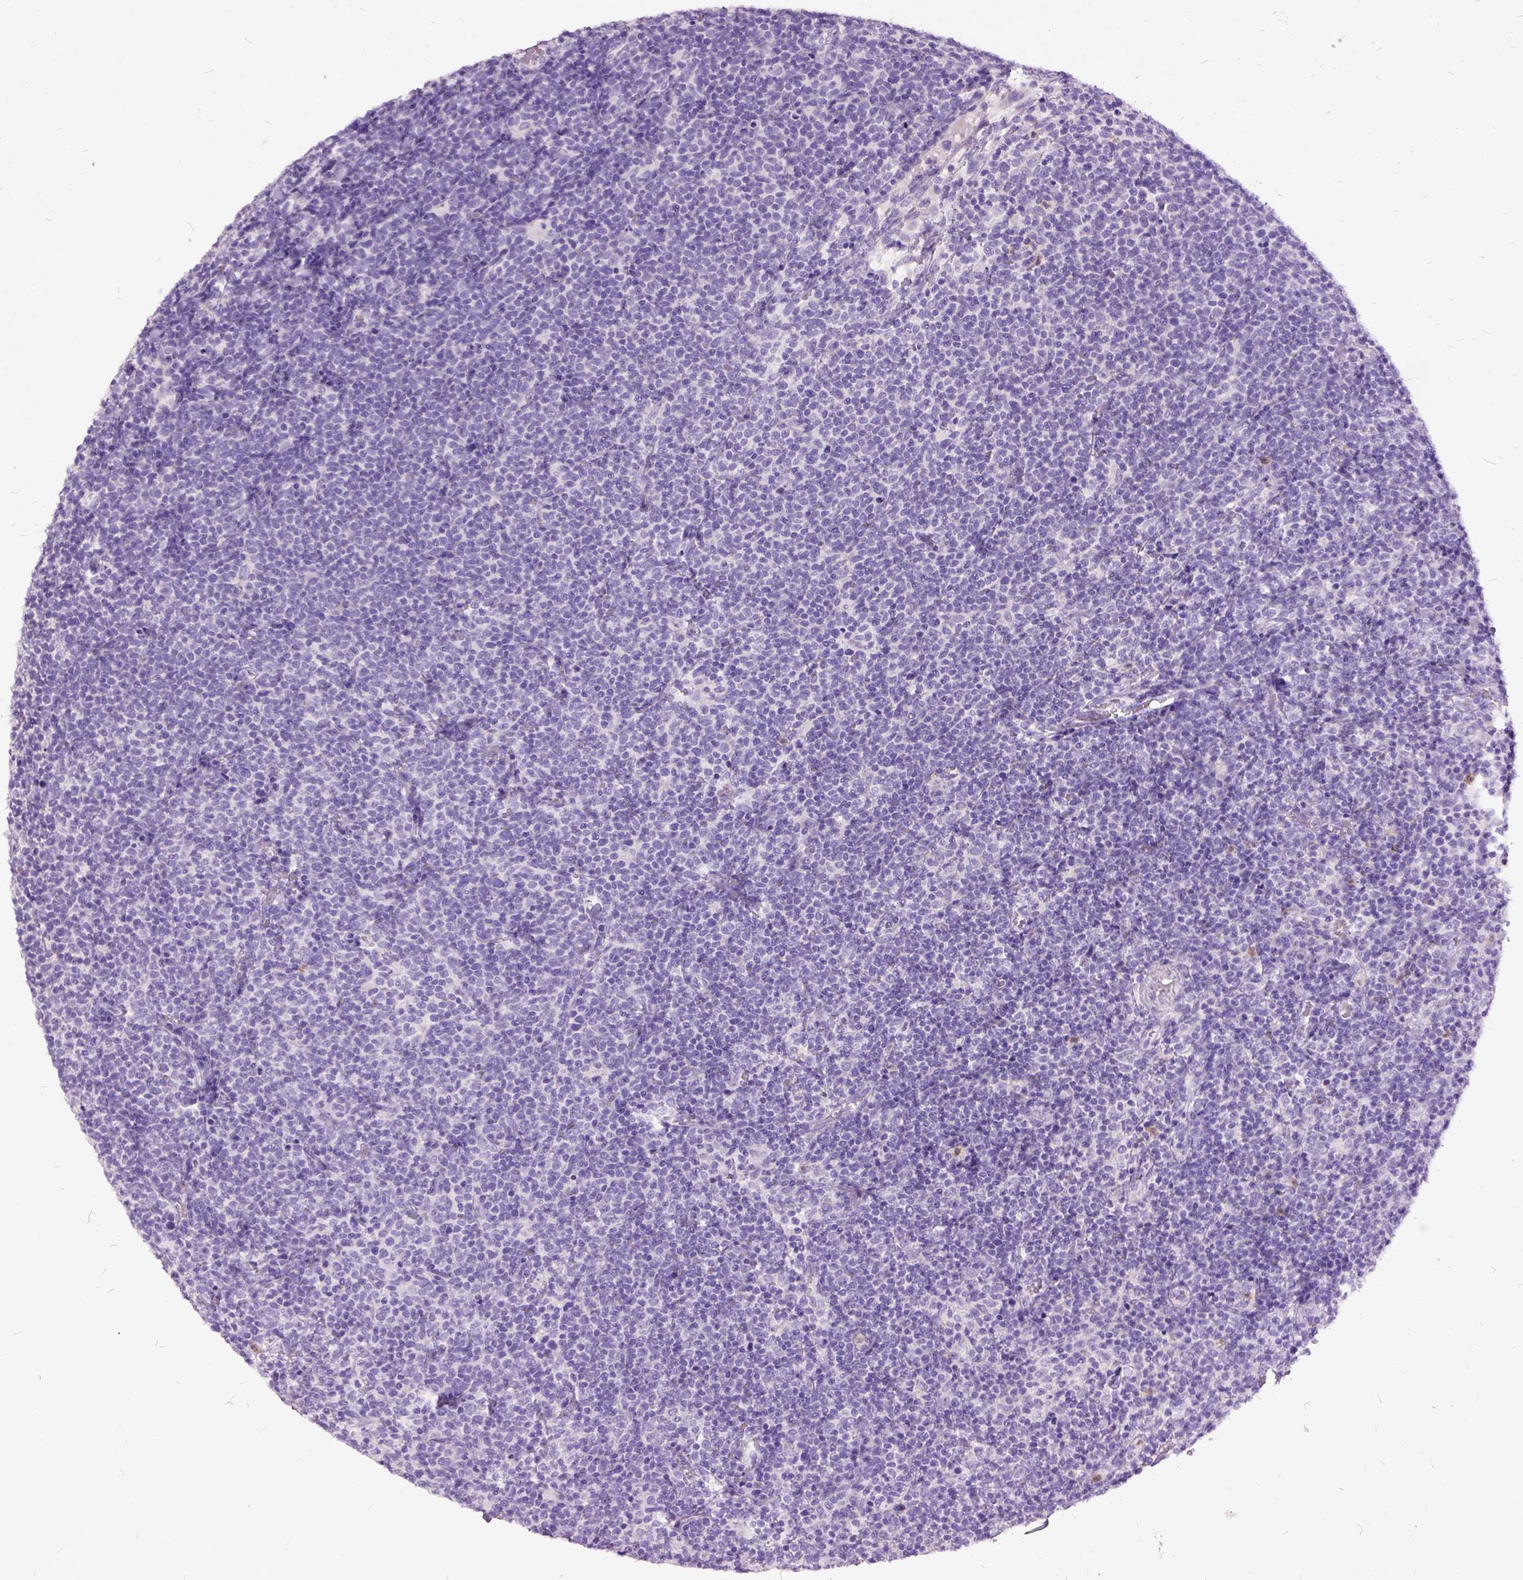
{"staining": {"intensity": "negative", "quantity": "none", "location": "none"}, "tissue": "lymphoma", "cell_type": "Tumor cells", "image_type": "cancer", "snomed": [{"axis": "morphology", "description": "Malignant lymphoma, non-Hodgkin's type, High grade"}, {"axis": "topography", "description": "Lymph node"}], "caption": "Tumor cells show no significant staining in lymphoma.", "gene": "MME", "patient": {"sex": "male", "age": 61}}